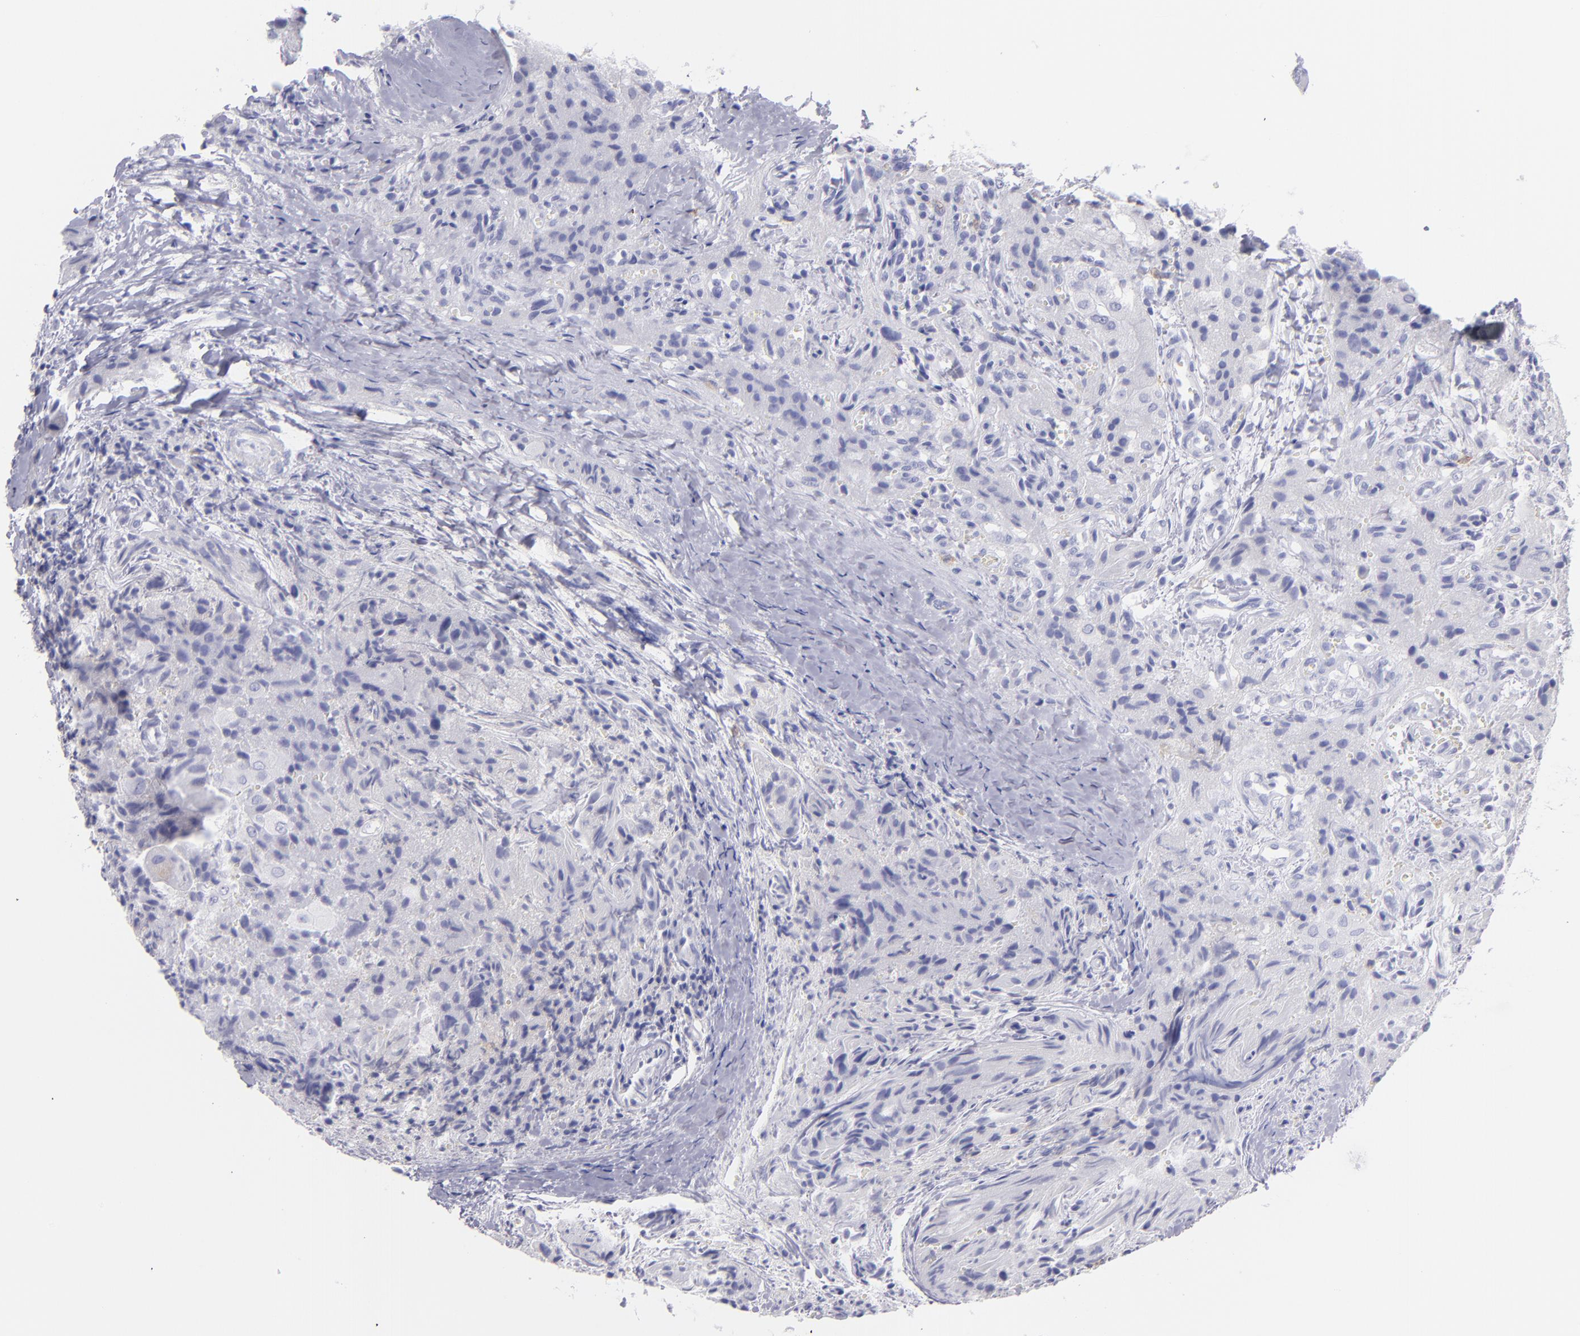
{"staining": {"intensity": "negative", "quantity": "none", "location": "none"}, "tissue": "thyroid cancer", "cell_type": "Tumor cells", "image_type": "cancer", "snomed": [{"axis": "morphology", "description": "Papillary adenocarcinoma, NOS"}, {"axis": "topography", "description": "Thyroid gland"}], "caption": "The image demonstrates no significant staining in tumor cells of thyroid papillary adenocarcinoma.", "gene": "CD82", "patient": {"sex": "female", "age": 71}}